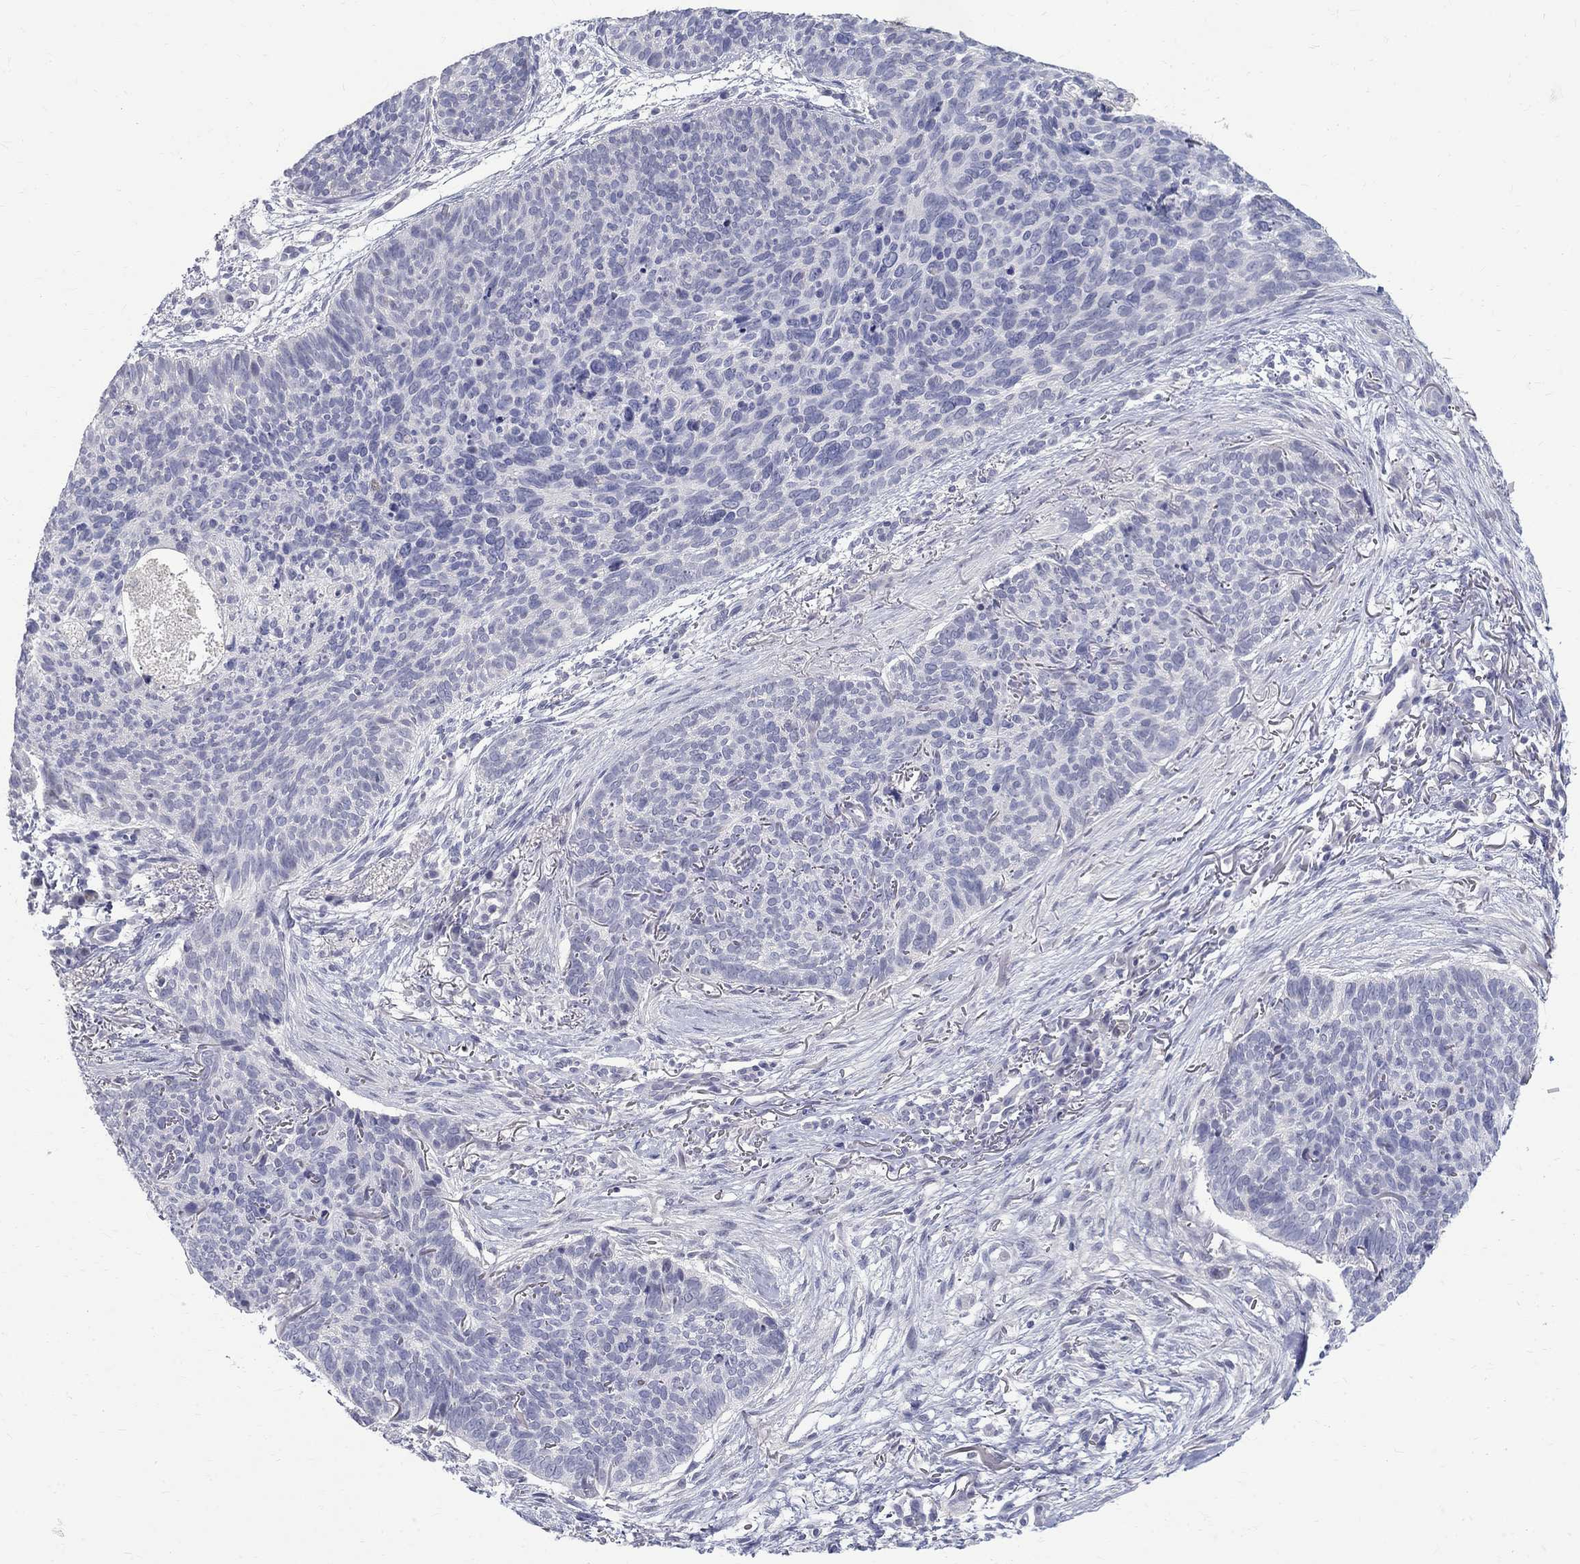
{"staining": {"intensity": "negative", "quantity": "none", "location": "none"}, "tissue": "skin cancer", "cell_type": "Tumor cells", "image_type": "cancer", "snomed": [{"axis": "morphology", "description": "Basal cell carcinoma"}, {"axis": "topography", "description": "Skin"}], "caption": "A photomicrograph of human skin cancer (basal cell carcinoma) is negative for staining in tumor cells. (Immunohistochemistry (ihc), brightfield microscopy, high magnification).", "gene": "MAGEB6", "patient": {"sex": "male", "age": 64}}